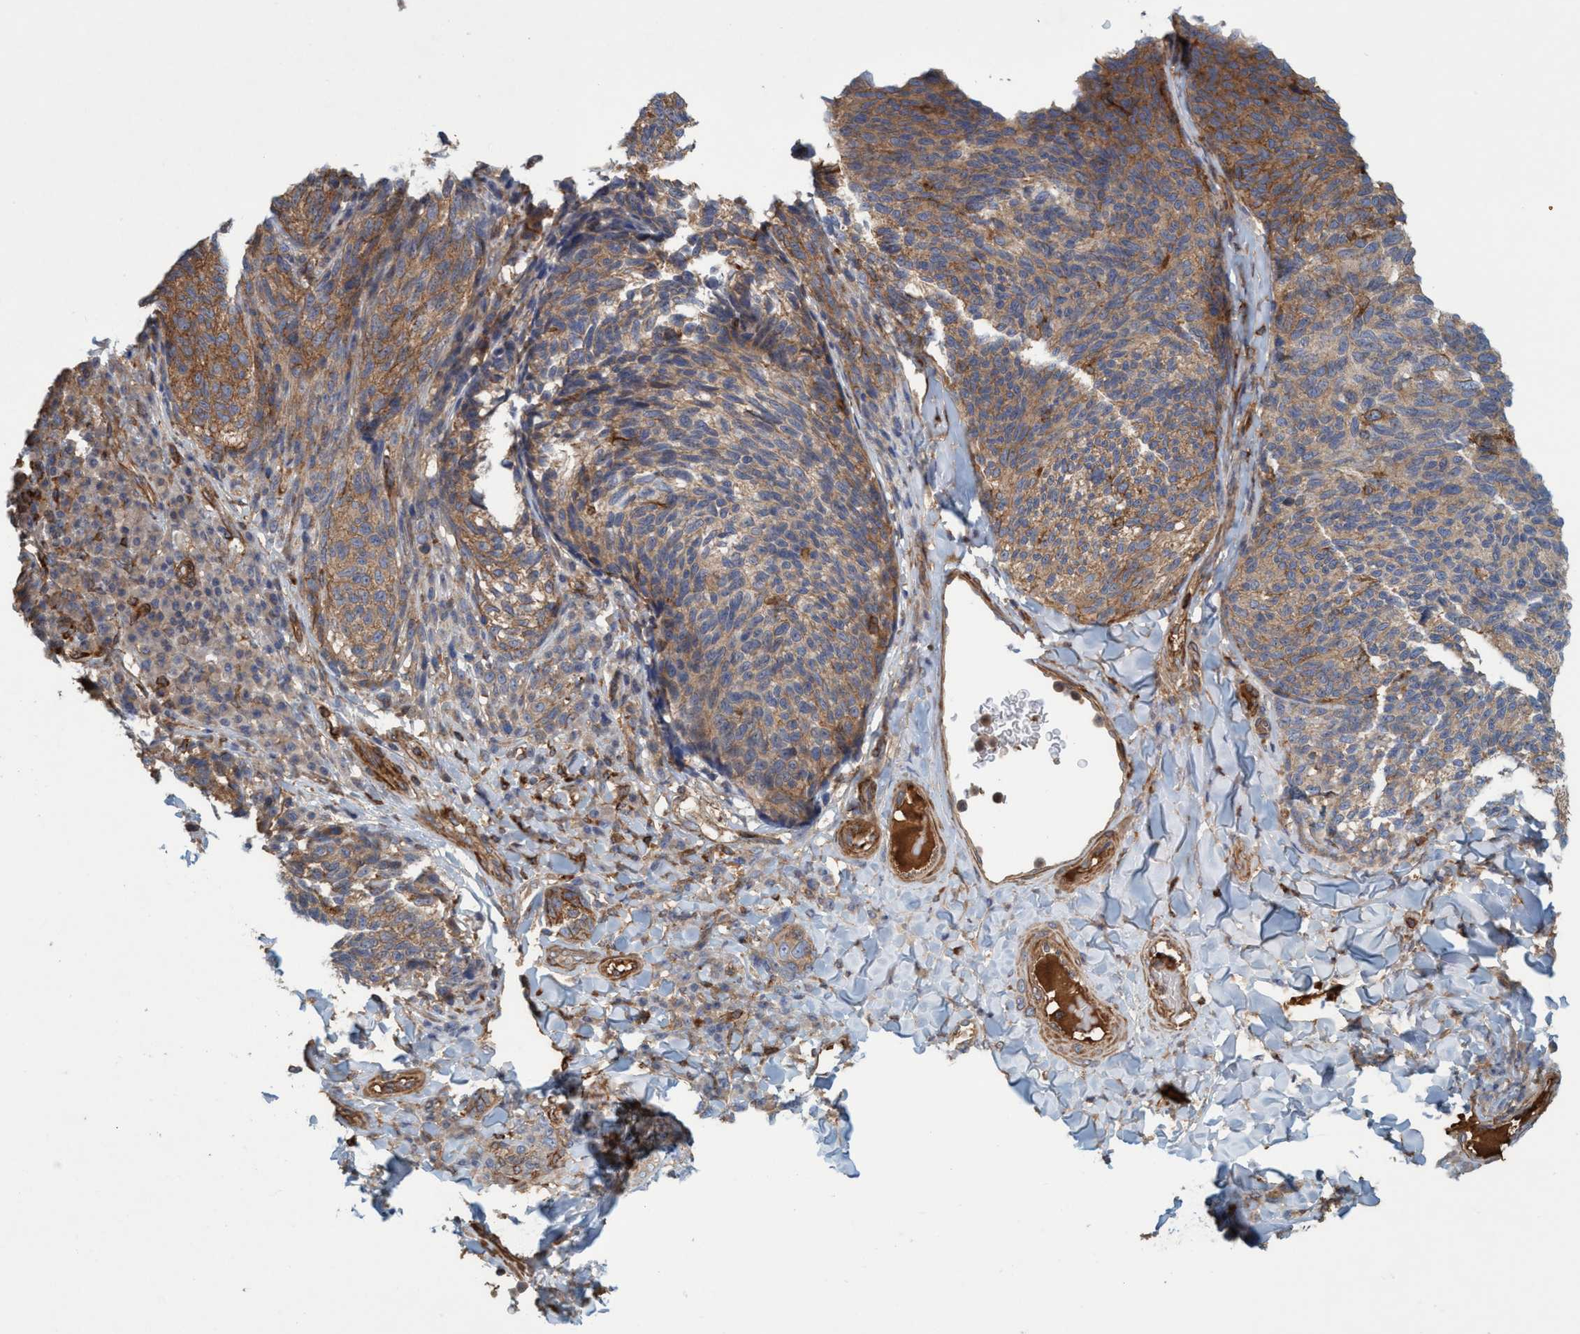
{"staining": {"intensity": "moderate", "quantity": ">75%", "location": "cytoplasmic/membranous"}, "tissue": "melanoma", "cell_type": "Tumor cells", "image_type": "cancer", "snomed": [{"axis": "morphology", "description": "Malignant melanoma, NOS"}, {"axis": "topography", "description": "Skin"}], "caption": "A medium amount of moderate cytoplasmic/membranous positivity is appreciated in about >75% of tumor cells in malignant melanoma tissue.", "gene": "SPECC1", "patient": {"sex": "female", "age": 73}}